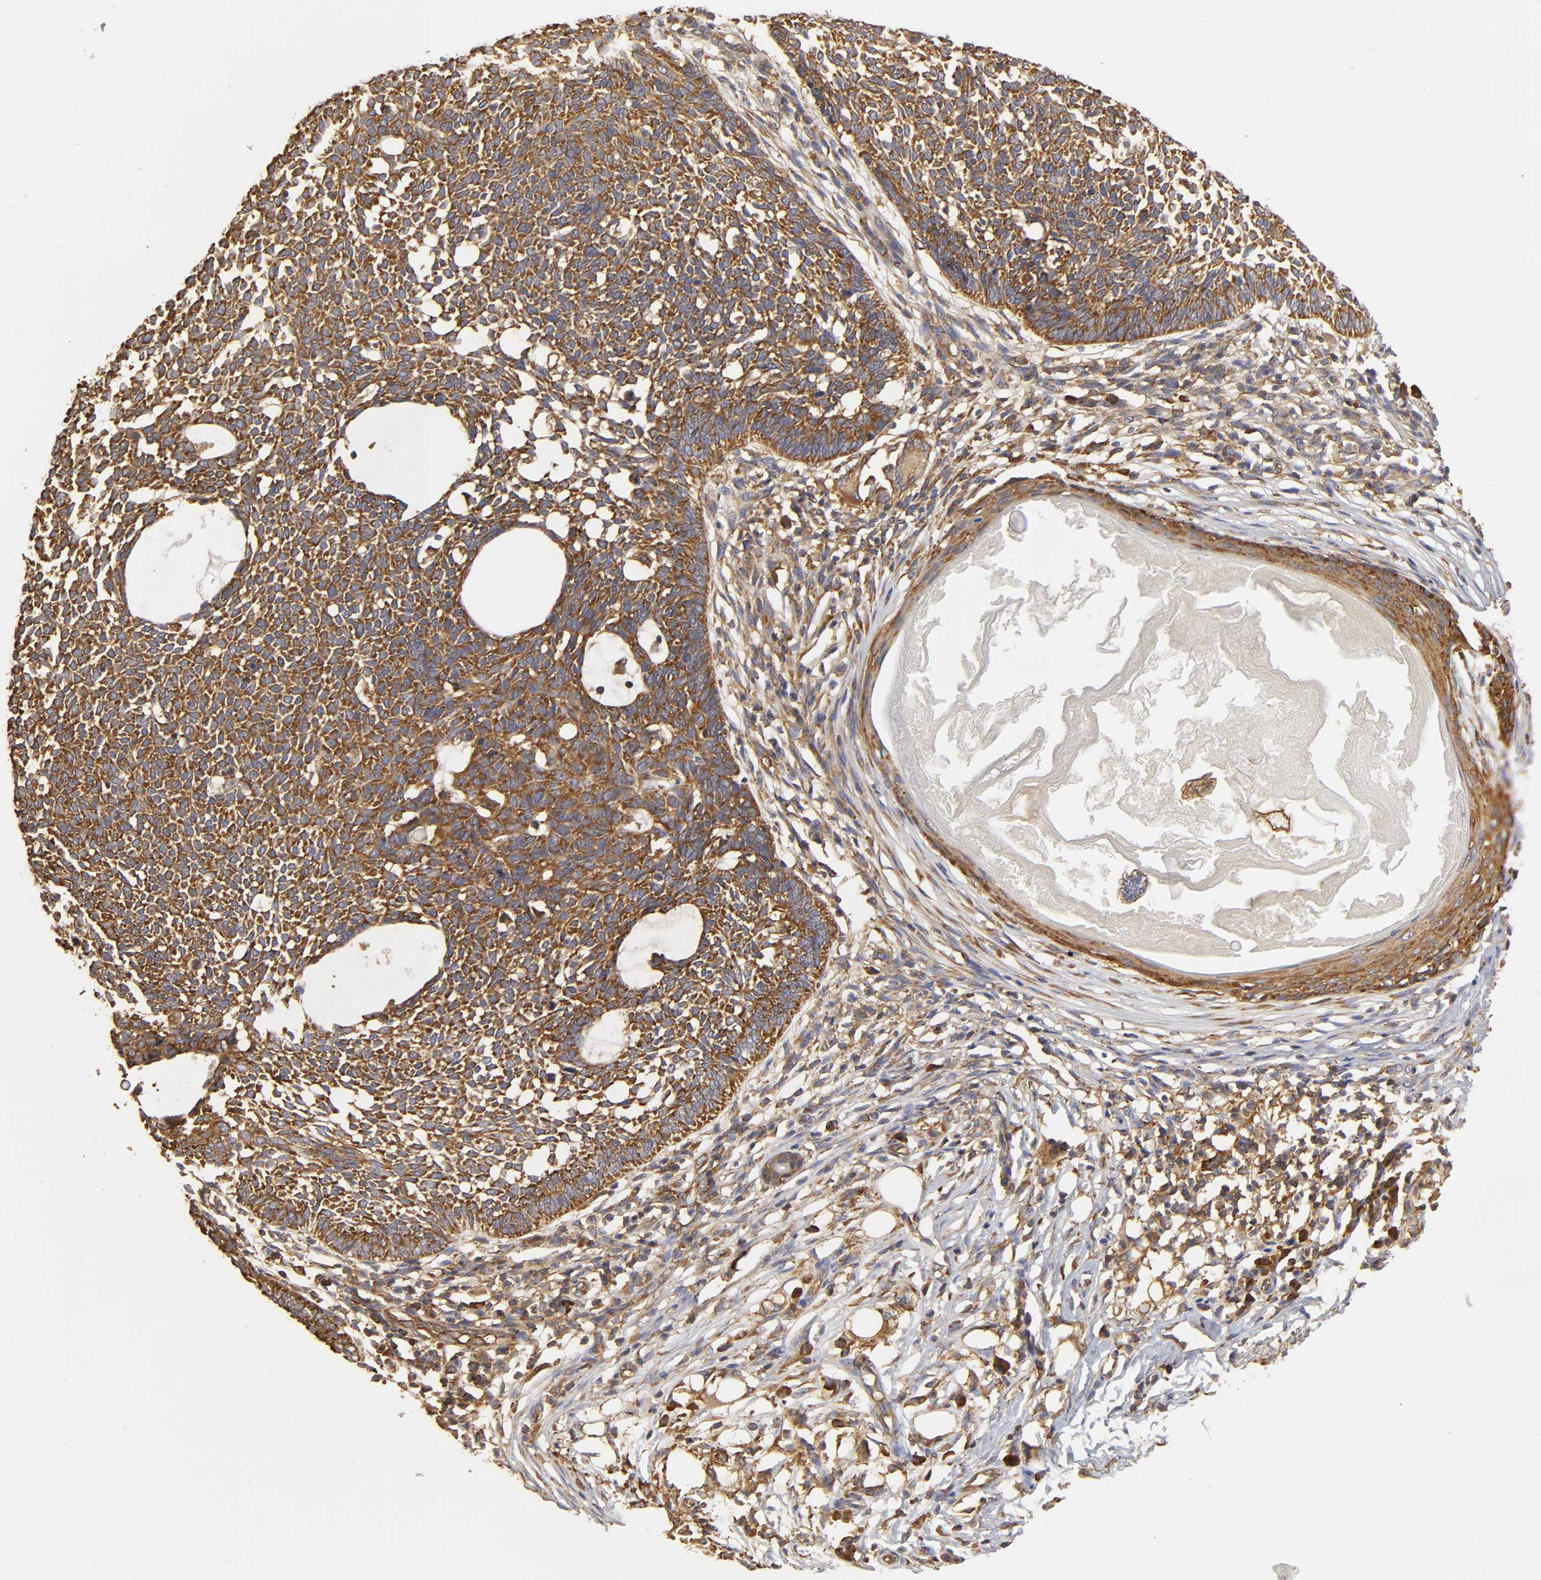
{"staining": {"intensity": "strong", "quantity": ">75%", "location": "cytoplasmic/membranous"}, "tissue": "skin cancer", "cell_type": "Tumor cells", "image_type": "cancer", "snomed": [{"axis": "morphology", "description": "Normal tissue, NOS"}, {"axis": "morphology", "description": "Basal cell carcinoma"}, {"axis": "topography", "description": "Skin"}], "caption": "This photomicrograph shows IHC staining of skin basal cell carcinoma, with high strong cytoplasmic/membranous staining in approximately >75% of tumor cells.", "gene": "RPL14", "patient": {"sex": "male", "age": 87}}